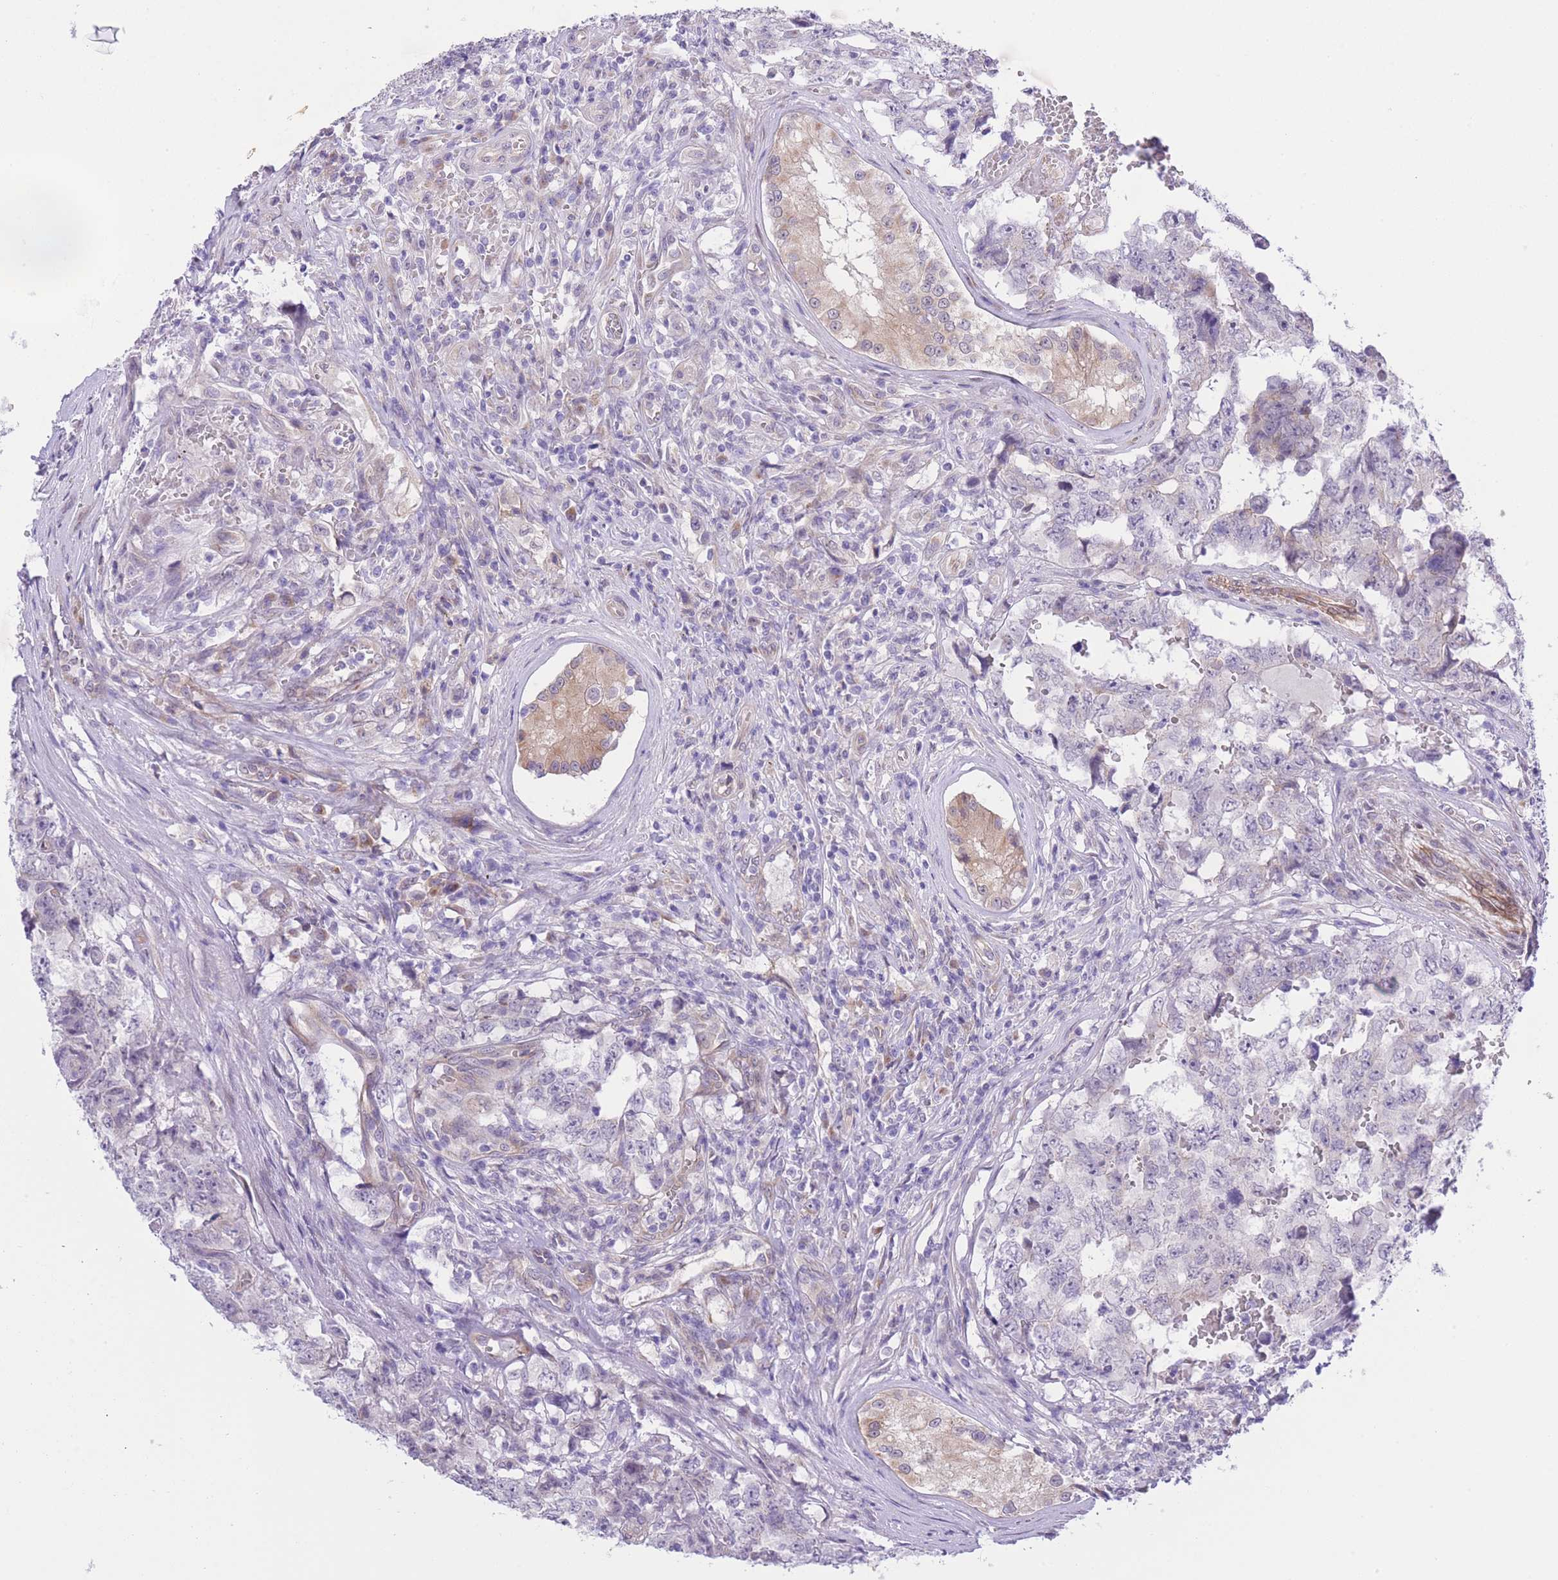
{"staining": {"intensity": "negative", "quantity": "none", "location": "none"}, "tissue": "testis cancer", "cell_type": "Tumor cells", "image_type": "cancer", "snomed": [{"axis": "morphology", "description": "Carcinoma, Embryonal, NOS"}, {"axis": "topography", "description": "Testis"}], "caption": "A micrograph of embryonal carcinoma (testis) stained for a protein shows no brown staining in tumor cells.", "gene": "WWOX", "patient": {"sex": "male", "age": 25}}